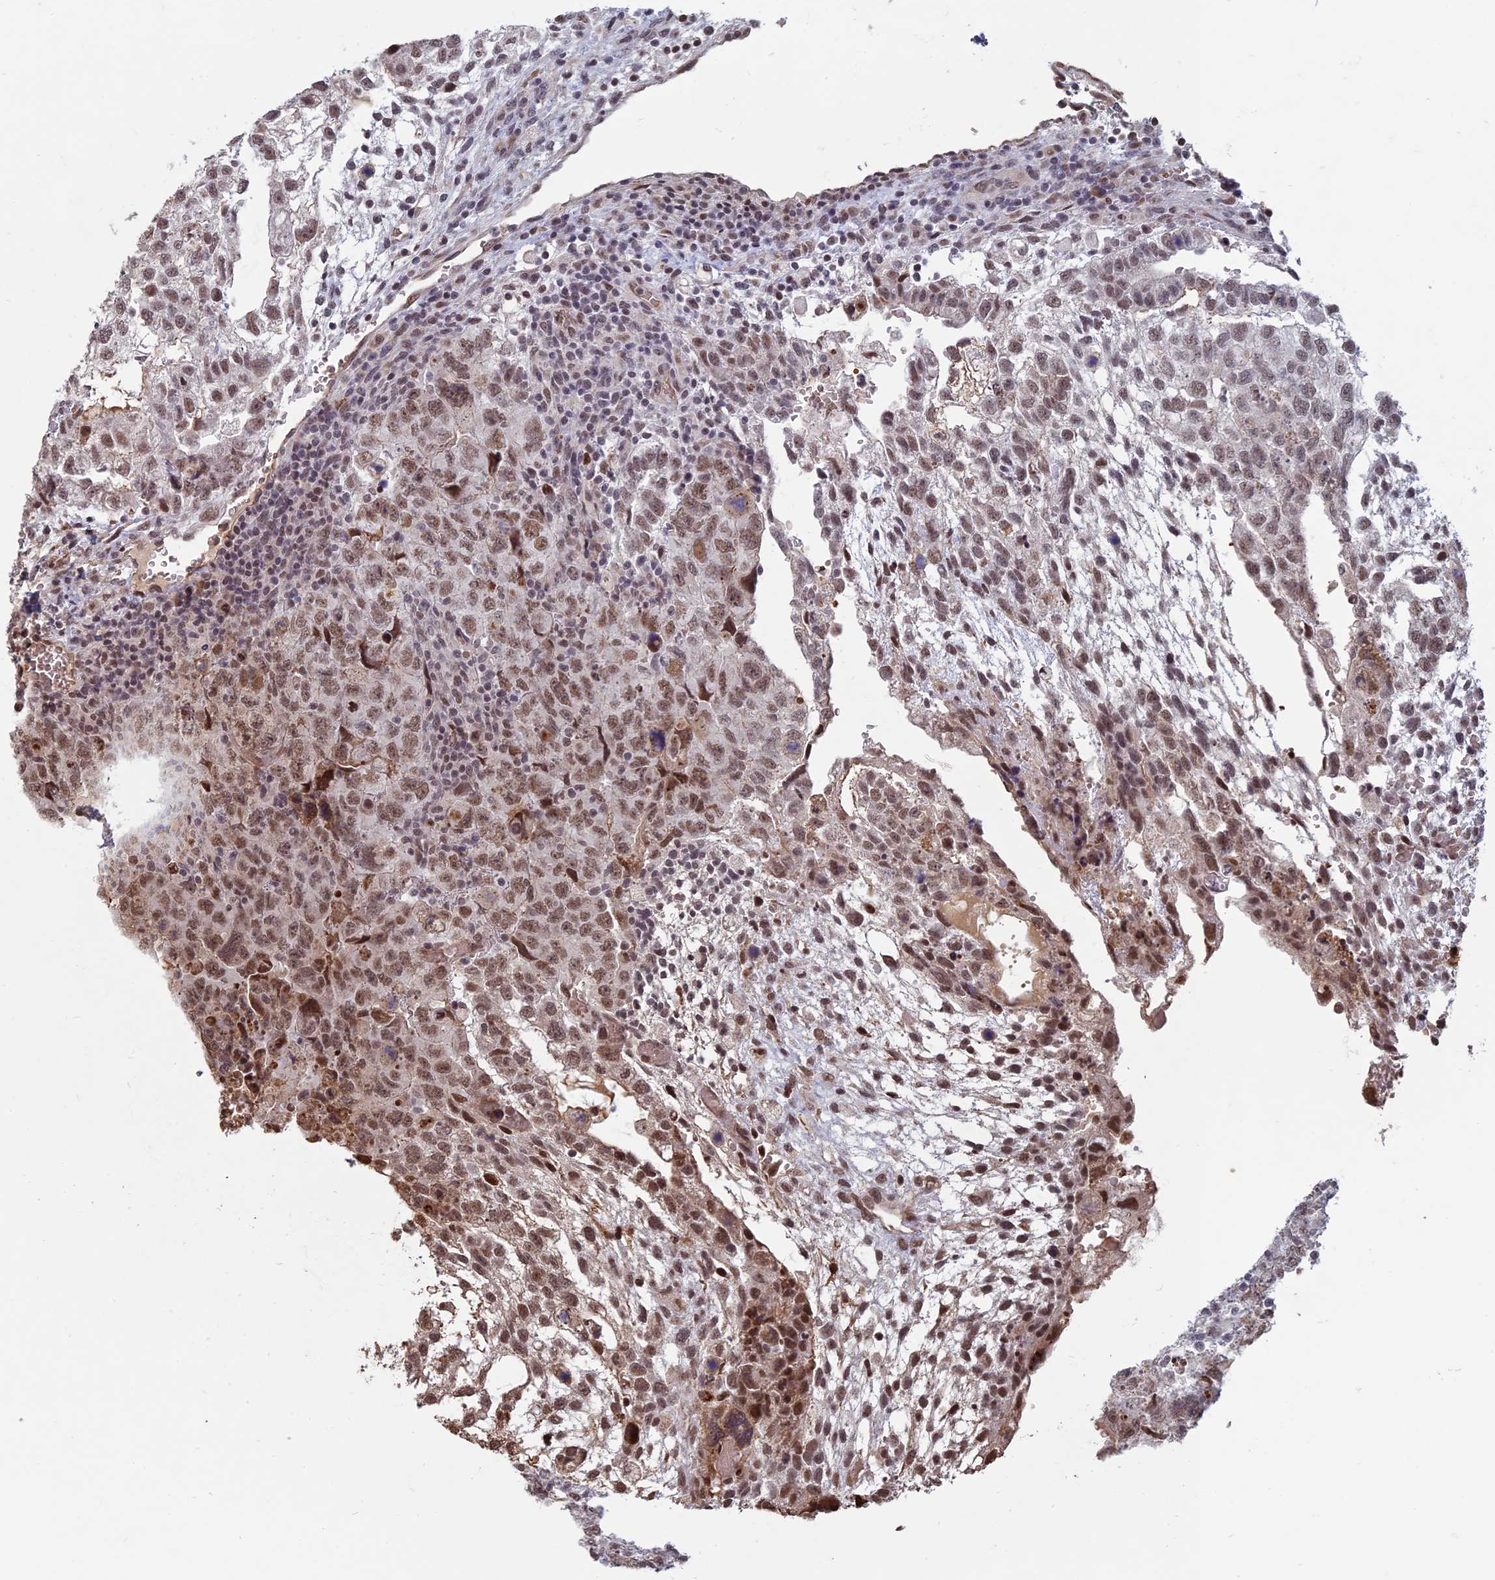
{"staining": {"intensity": "moderate", "quantity": ">75%", "location": "nuclear"}, "tissue": "testis cancer", "cell_type": "Tumor cells", "image_type": "cancer", "snomed": [{"axis": "morphology", "description": "Normal tissue, NOS"}, {"axis": "morphology", "description": "Carcinoma, Embryonal, NOS"}, {"axis": "topography", "description": "Testis"}], "caption": "This is a photomicrograph of immunohistochemistry staining of testis cancer, which shows moderate expression in the nuclear of tumor cells.", "gene": "MFAP1", "patient": {"sex": "male", "age": 36}}